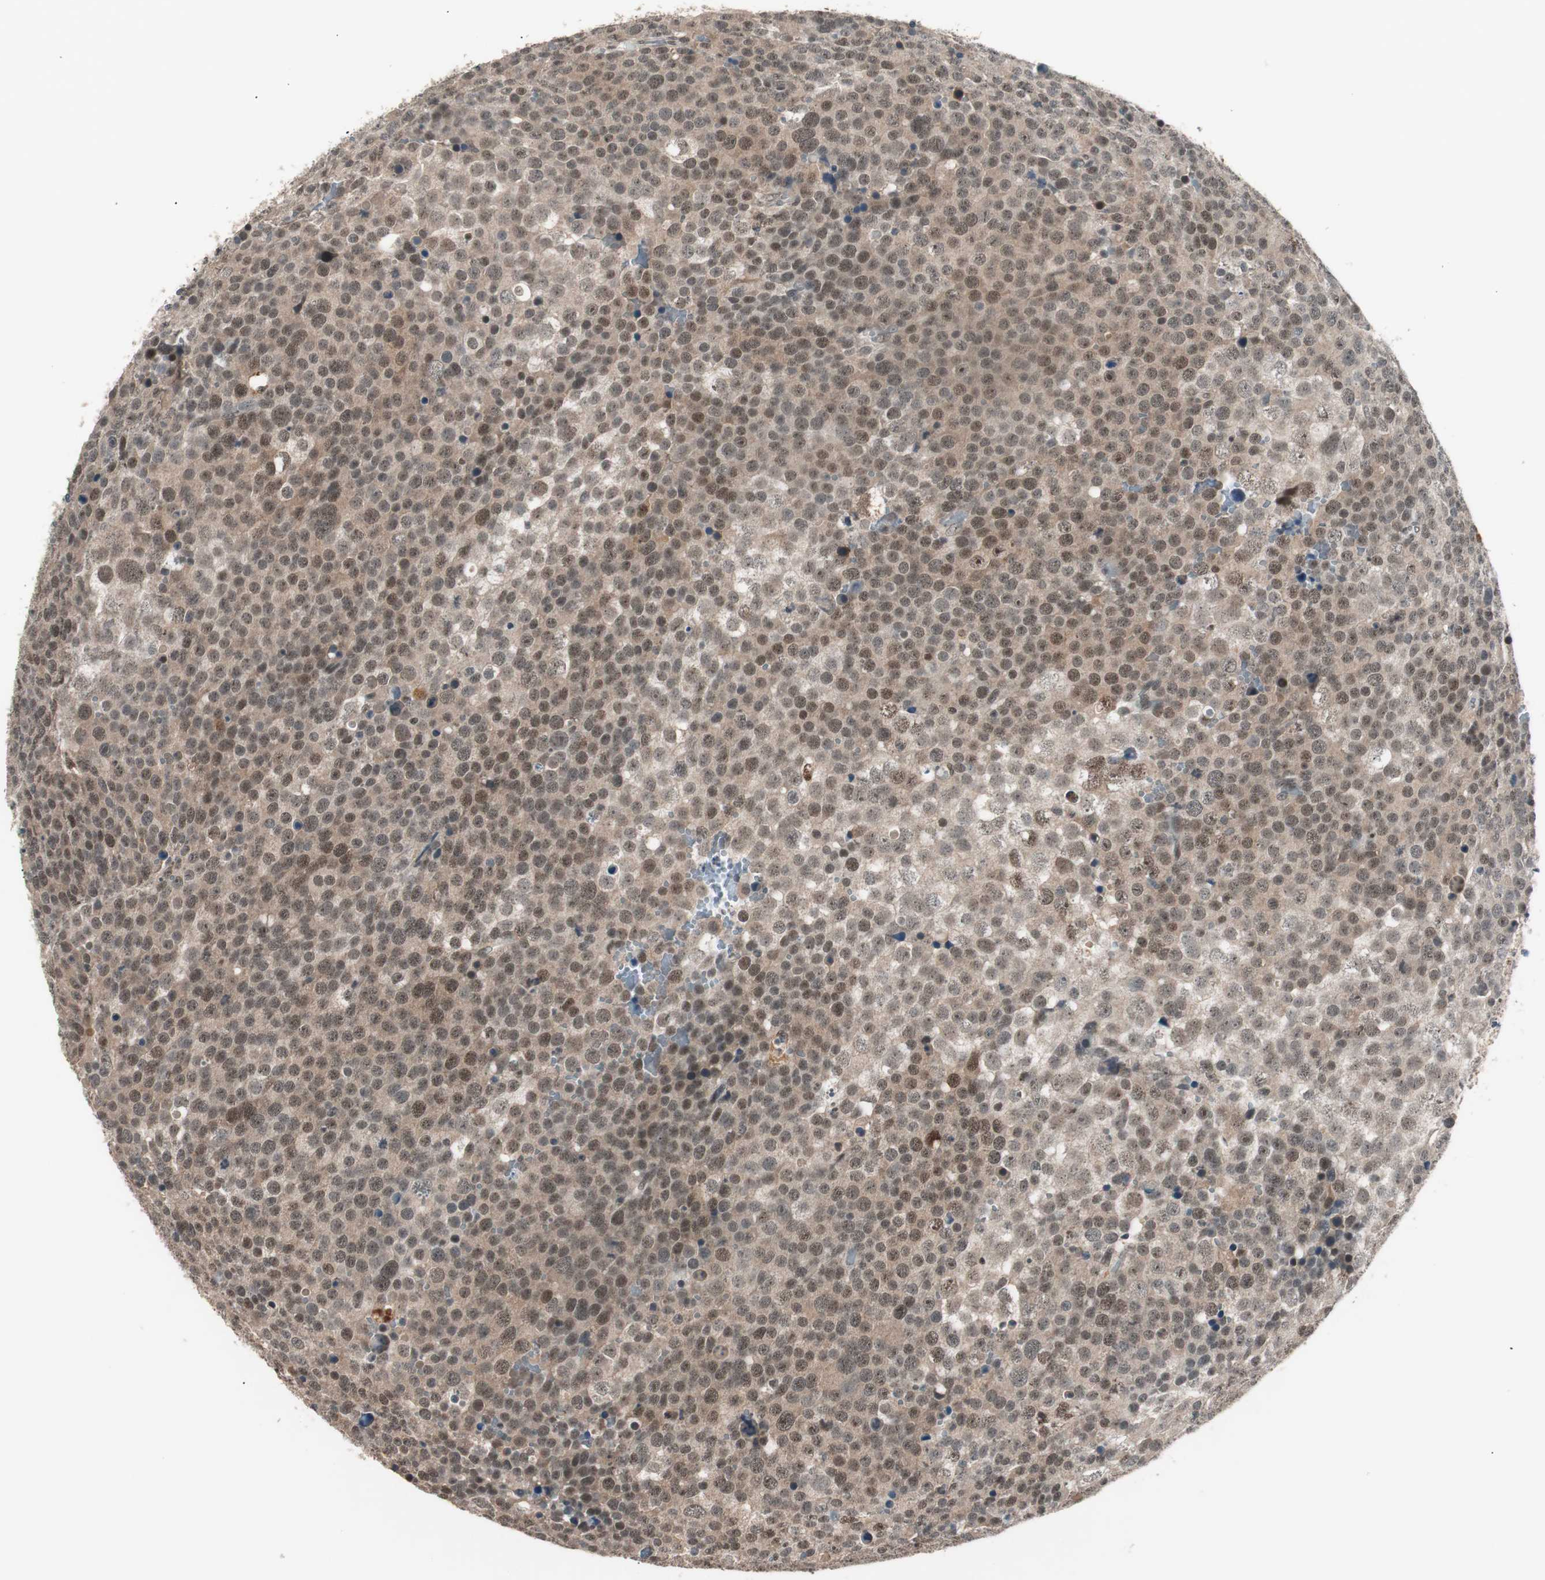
{"staining": {"intensity": "moderate", "quantity": "25%-75%", "location": "cytoplasmic/membranous,nuclear"}, "tissue": "testis cancer", "cell_type": "Tumor cells", "image_type": "cancer", "snomed": [{"axis": "morphology", "description": "Seminoma, NOS"}, {"axis": "topography", "description": "Testis"}], "caption": "Testis seminoma stained for a protein shows moderate cytoplasmic/membranous and nuclear positivity in tumor cells. (DAB IHC, brown staining for protein, blue staining for nuclei).", "gene": "NFRKB", "patient": {"sex": "male", "age": 71}}